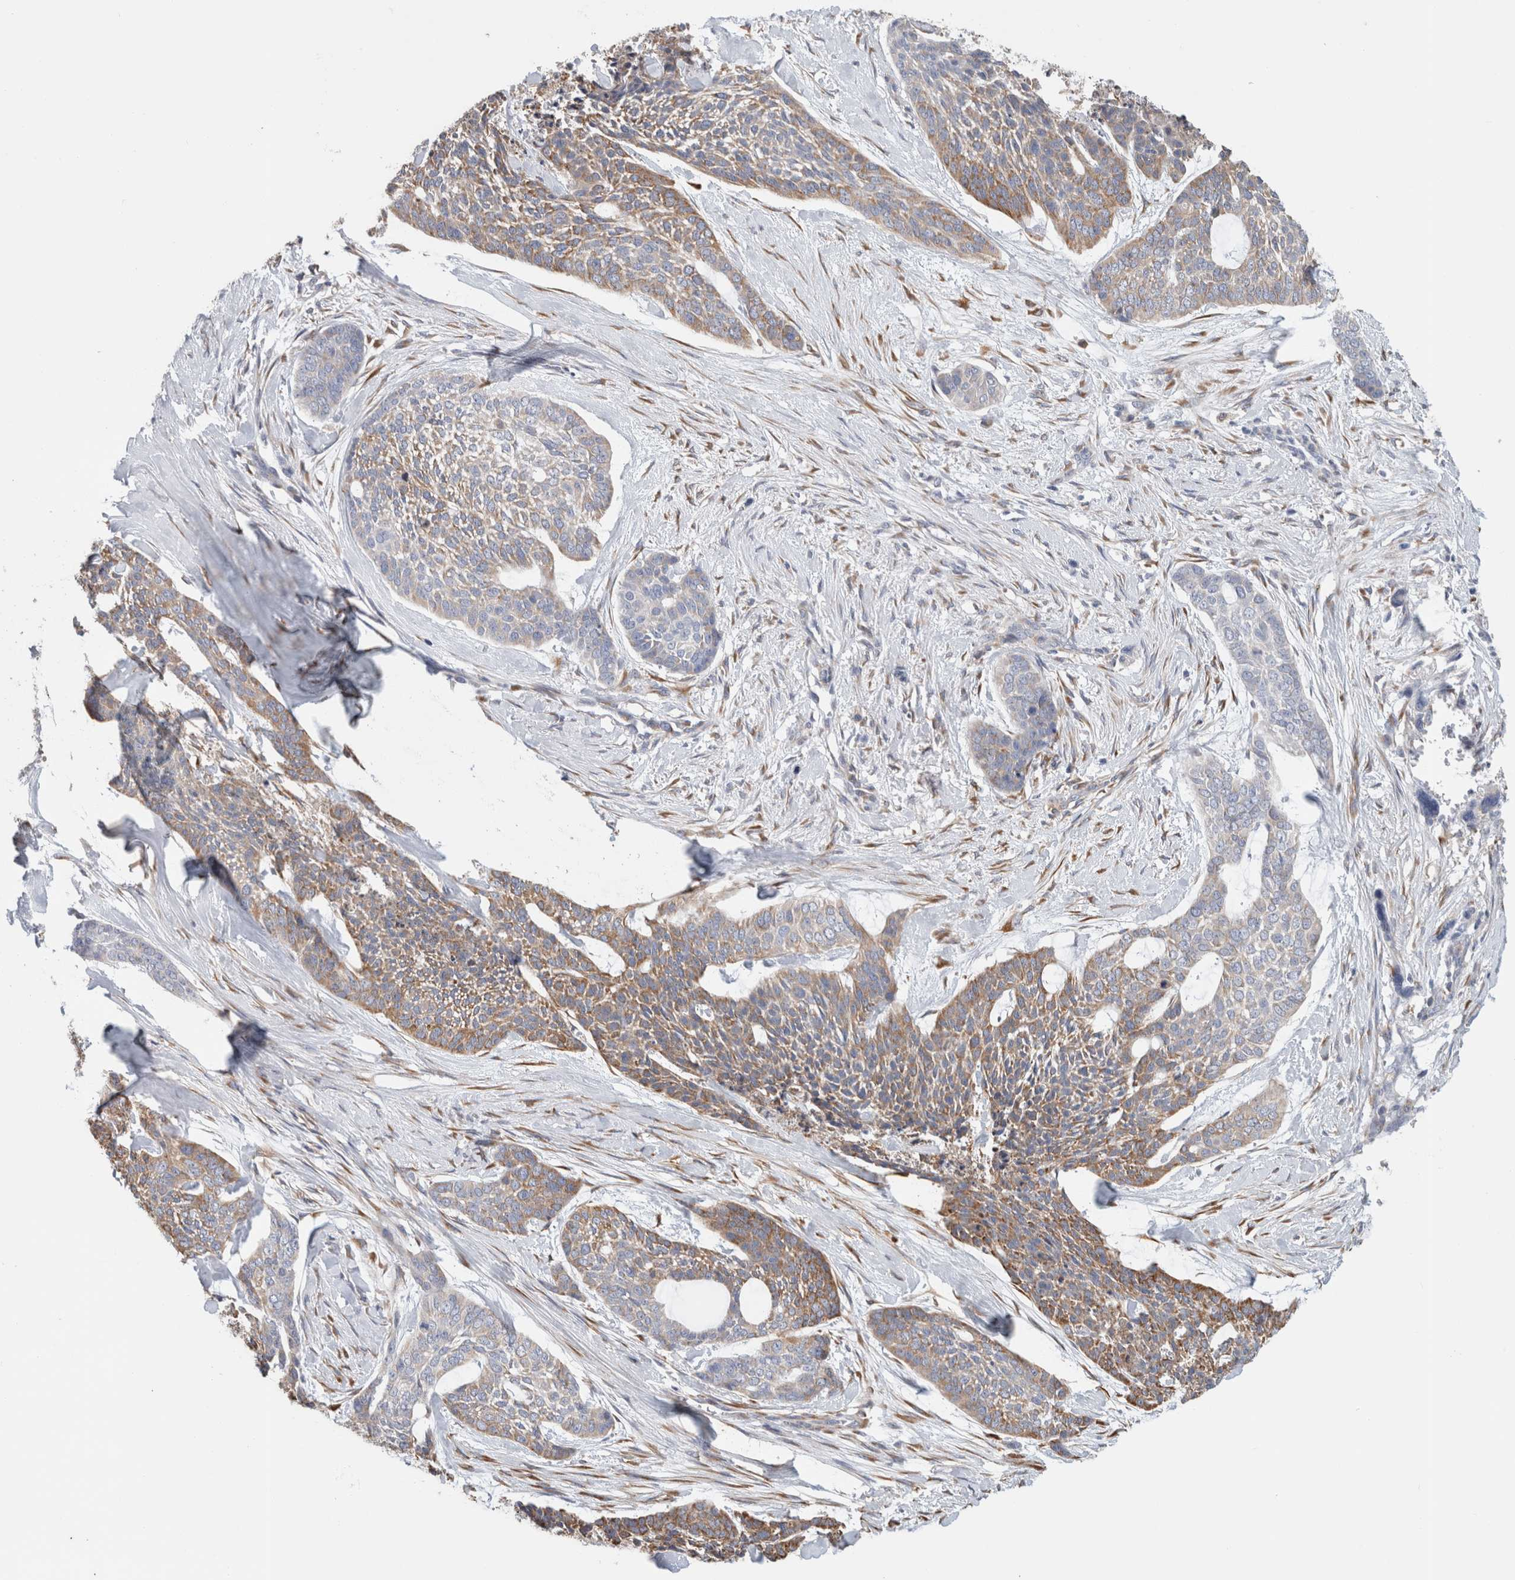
{"staining": {"intensity": "weak", "quantity": "25%-75%", "location": "cytoplasmic/membranous"}, "tissue": "skin cancer", "cell_type": "Tumor cells", "image_type": "cancer", "snomed": [{"axis": "morphology", "description": "Basal cell carcinoma"}, {"axis": "topography", "description": "Skin"}], "caption": "Immunohistochemistry of human skin cancer (basal cell carcinoma) shows low levels of weak cytoplasmic/membranous staining in approximately 25%-75% of tumor cells. (Stains: DAB (3,3'-diaminobenzidine) in brown, nuclei in blue, Microscopy: brightfield microscopy at high magnification).", "gene": "P4HA1", "patient": {"sex": "female", "age": 64}}